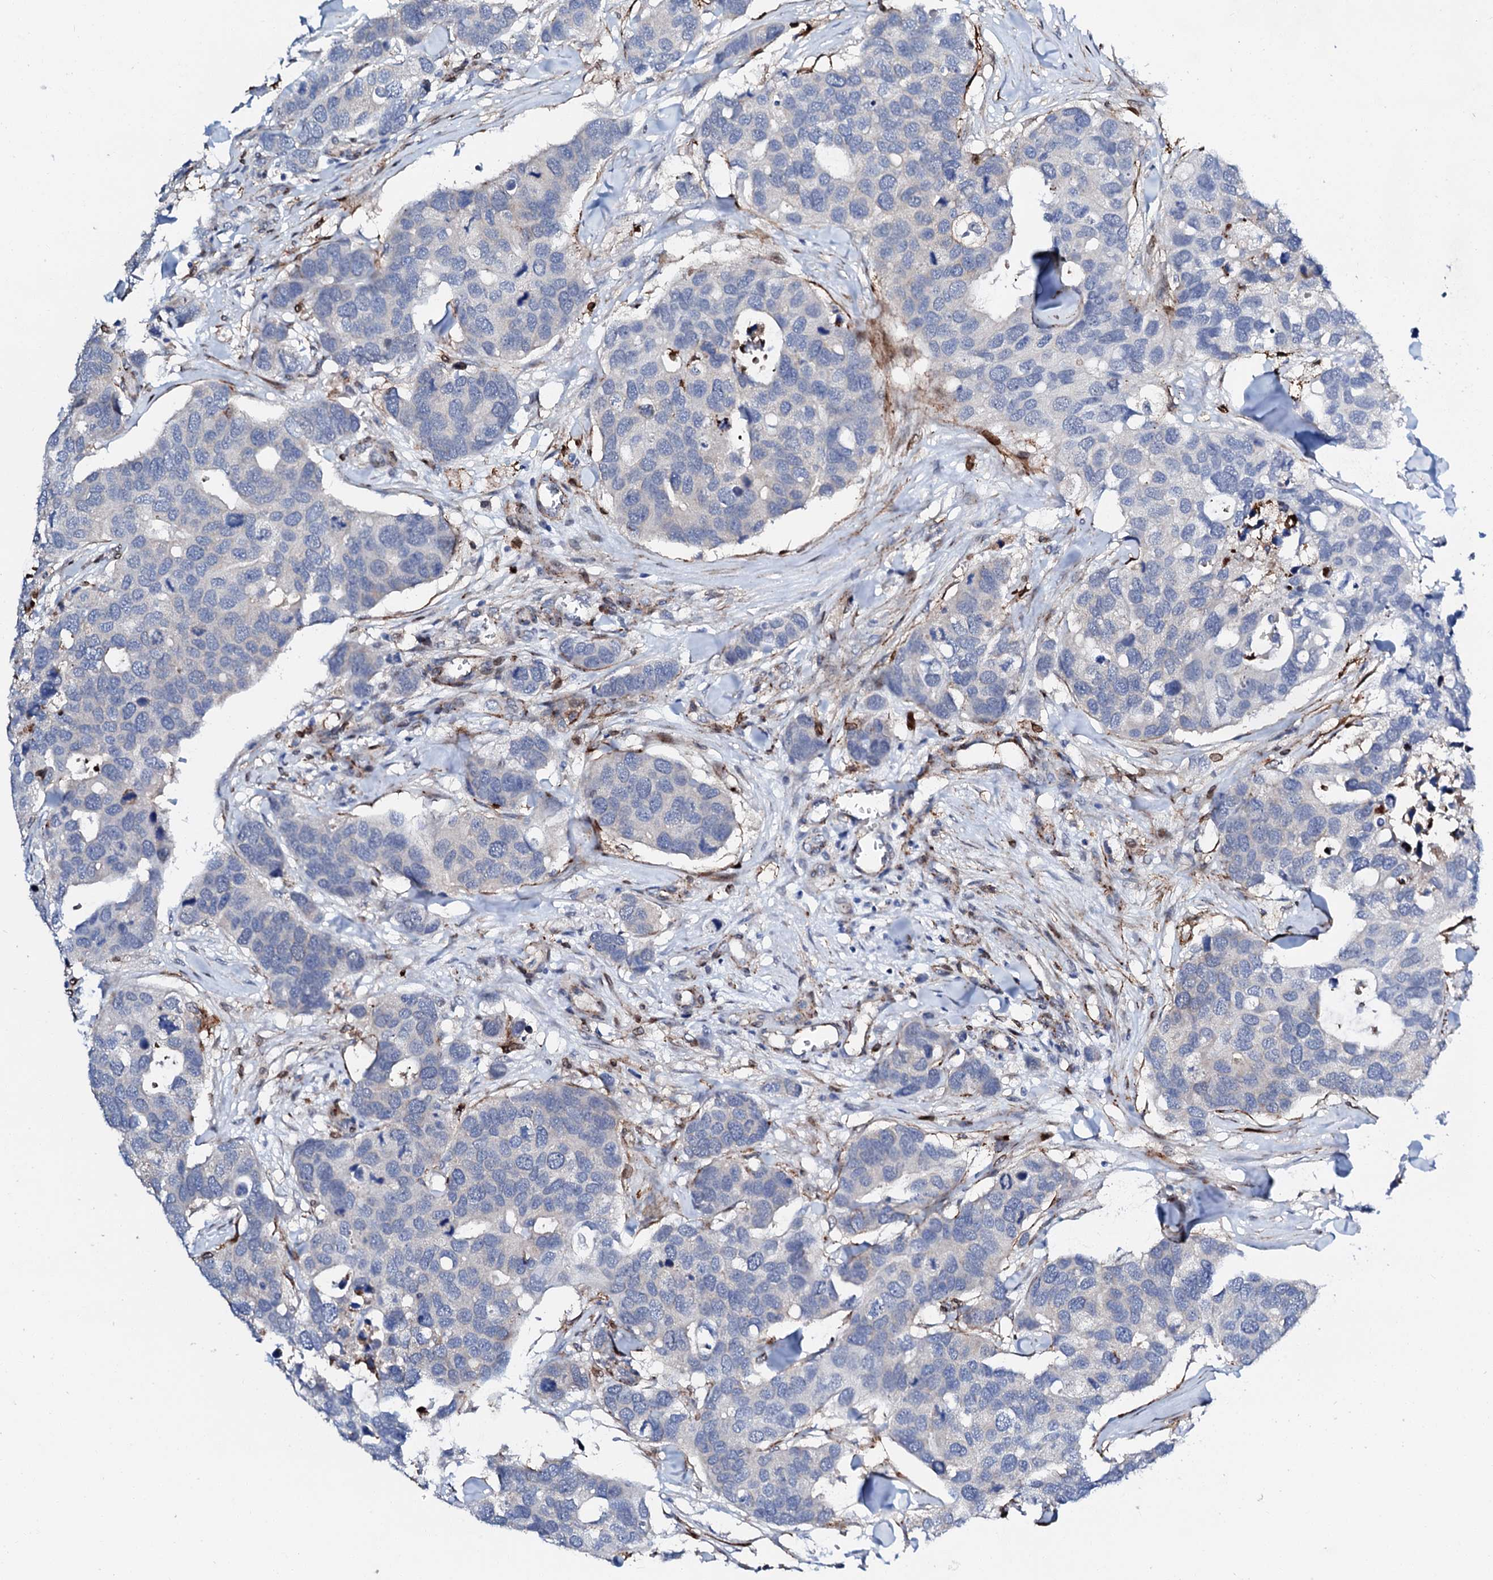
{"staining": {"intensity": "negative", "quantity": "none", "location": "none"}, "tissue": "breast cancer", "cell_type": "Tumor cells", "image_type": "cancer", "snomed": [{"axis": "morphology", "description": "Duct carcinoma"}, {"axis": "topography", "description": "Breast"}], "caption": "The photomicrograph reveals no significant expression in tumor cells of infiltrating ductal carcinoma (breast). (Stains: DAB (3,3'-diaminobenzidine) immunohistochemistry (IHC) with hematoxylin counter stain, Microscopy: brightfield microscopy at high magnification).", "gene": "MED13L", "patient": {"sex": "female", "age": 83}}